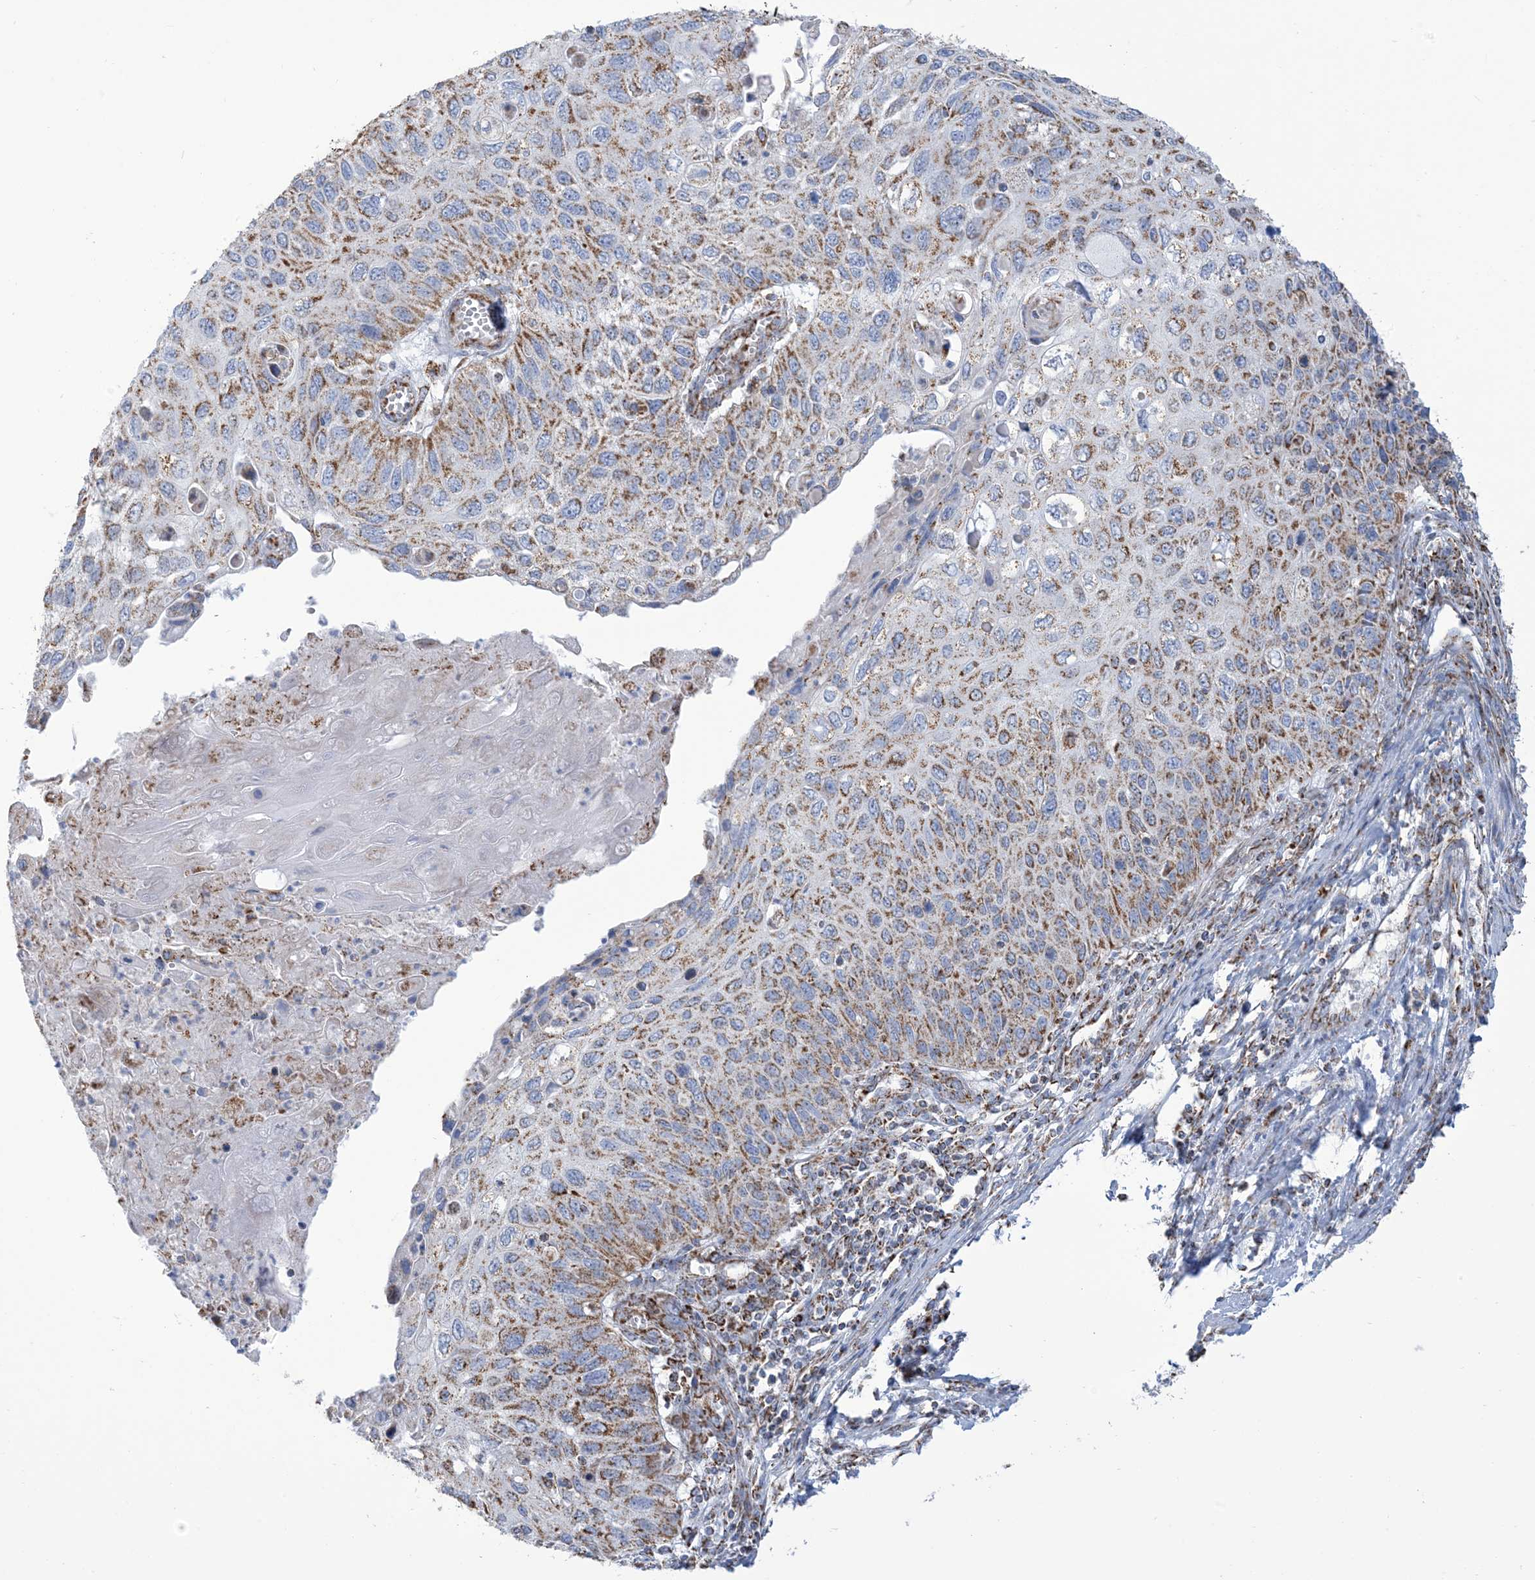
{"staining": {"intensity": "moderate", "quantity": ">75%", "location": "cytoplasmic/membranous"}, "tissue": "cervical cancer", "cell_type": "Tumor cells", "image_type": "cancer", "snomed": [{"axis": "morphology", "description": "Squamous cell carcinoma, NOS"}, {"axis": "topography", "description": "Cervix"}], "caption": "Protein staining of cervical cancer (squamous cell carcinoma) tissue shows moderate cytoplasmic/membranous positivity in approximately >75% of tumor cells.", "gene": "SAMM50", "patient": {"sex": "female", "age": 70}}